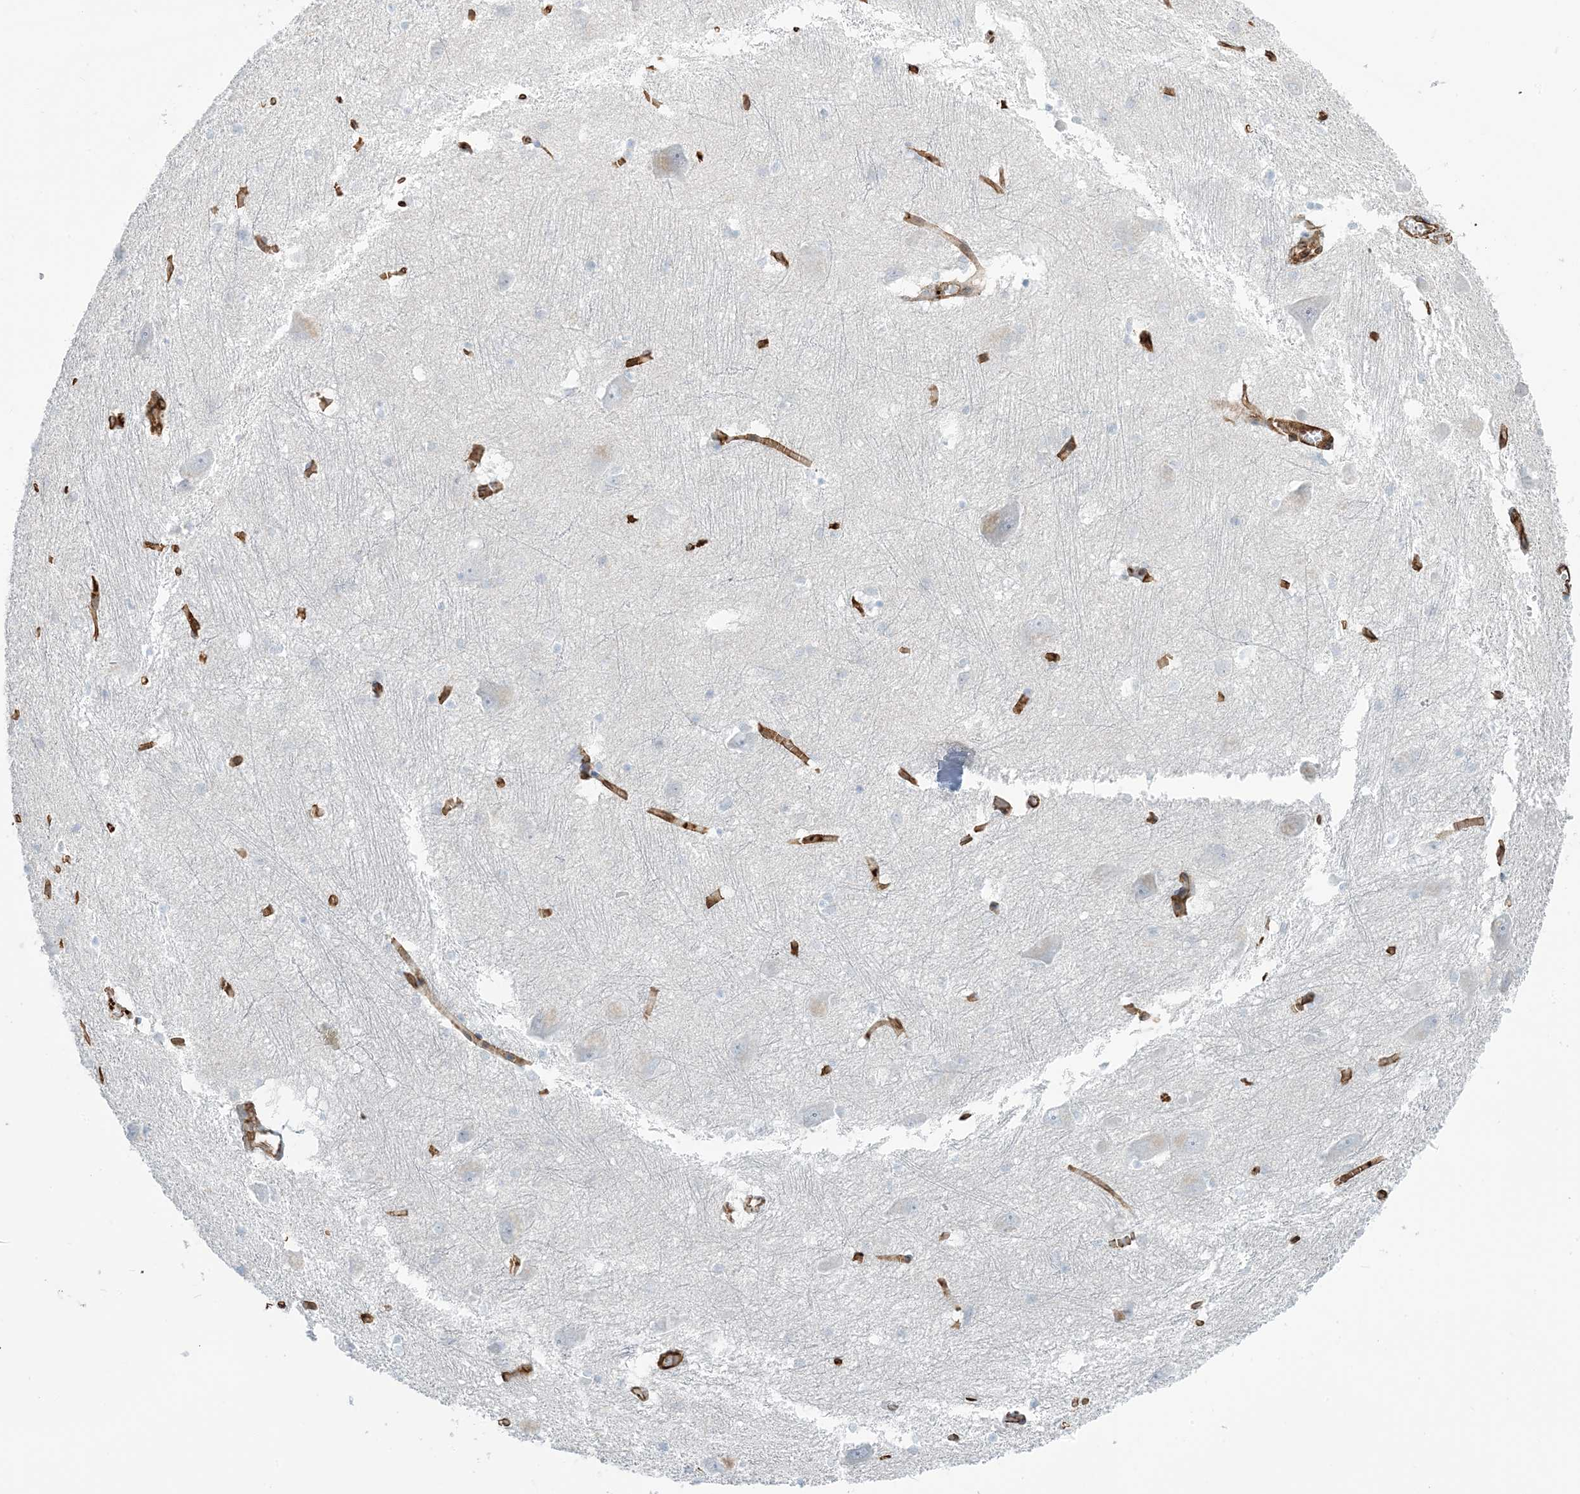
{"staining": {"intensity": "negative", "quantity": "none", "location": "none"}, "tissue": "caudate", "cell_type": "Glial cells", "image_type": "normal", "snomed": [{"axis": "morphology", "description": "Normal tissue, NOS"}, {"axis": "topography", "description": "Lateral ventricle wall"}], "caption": "The micrograph shows no significant positivity in glial cells of caudate.", "gene": "EPS8L3", "patient": {"sex": "male", "age": 37}}